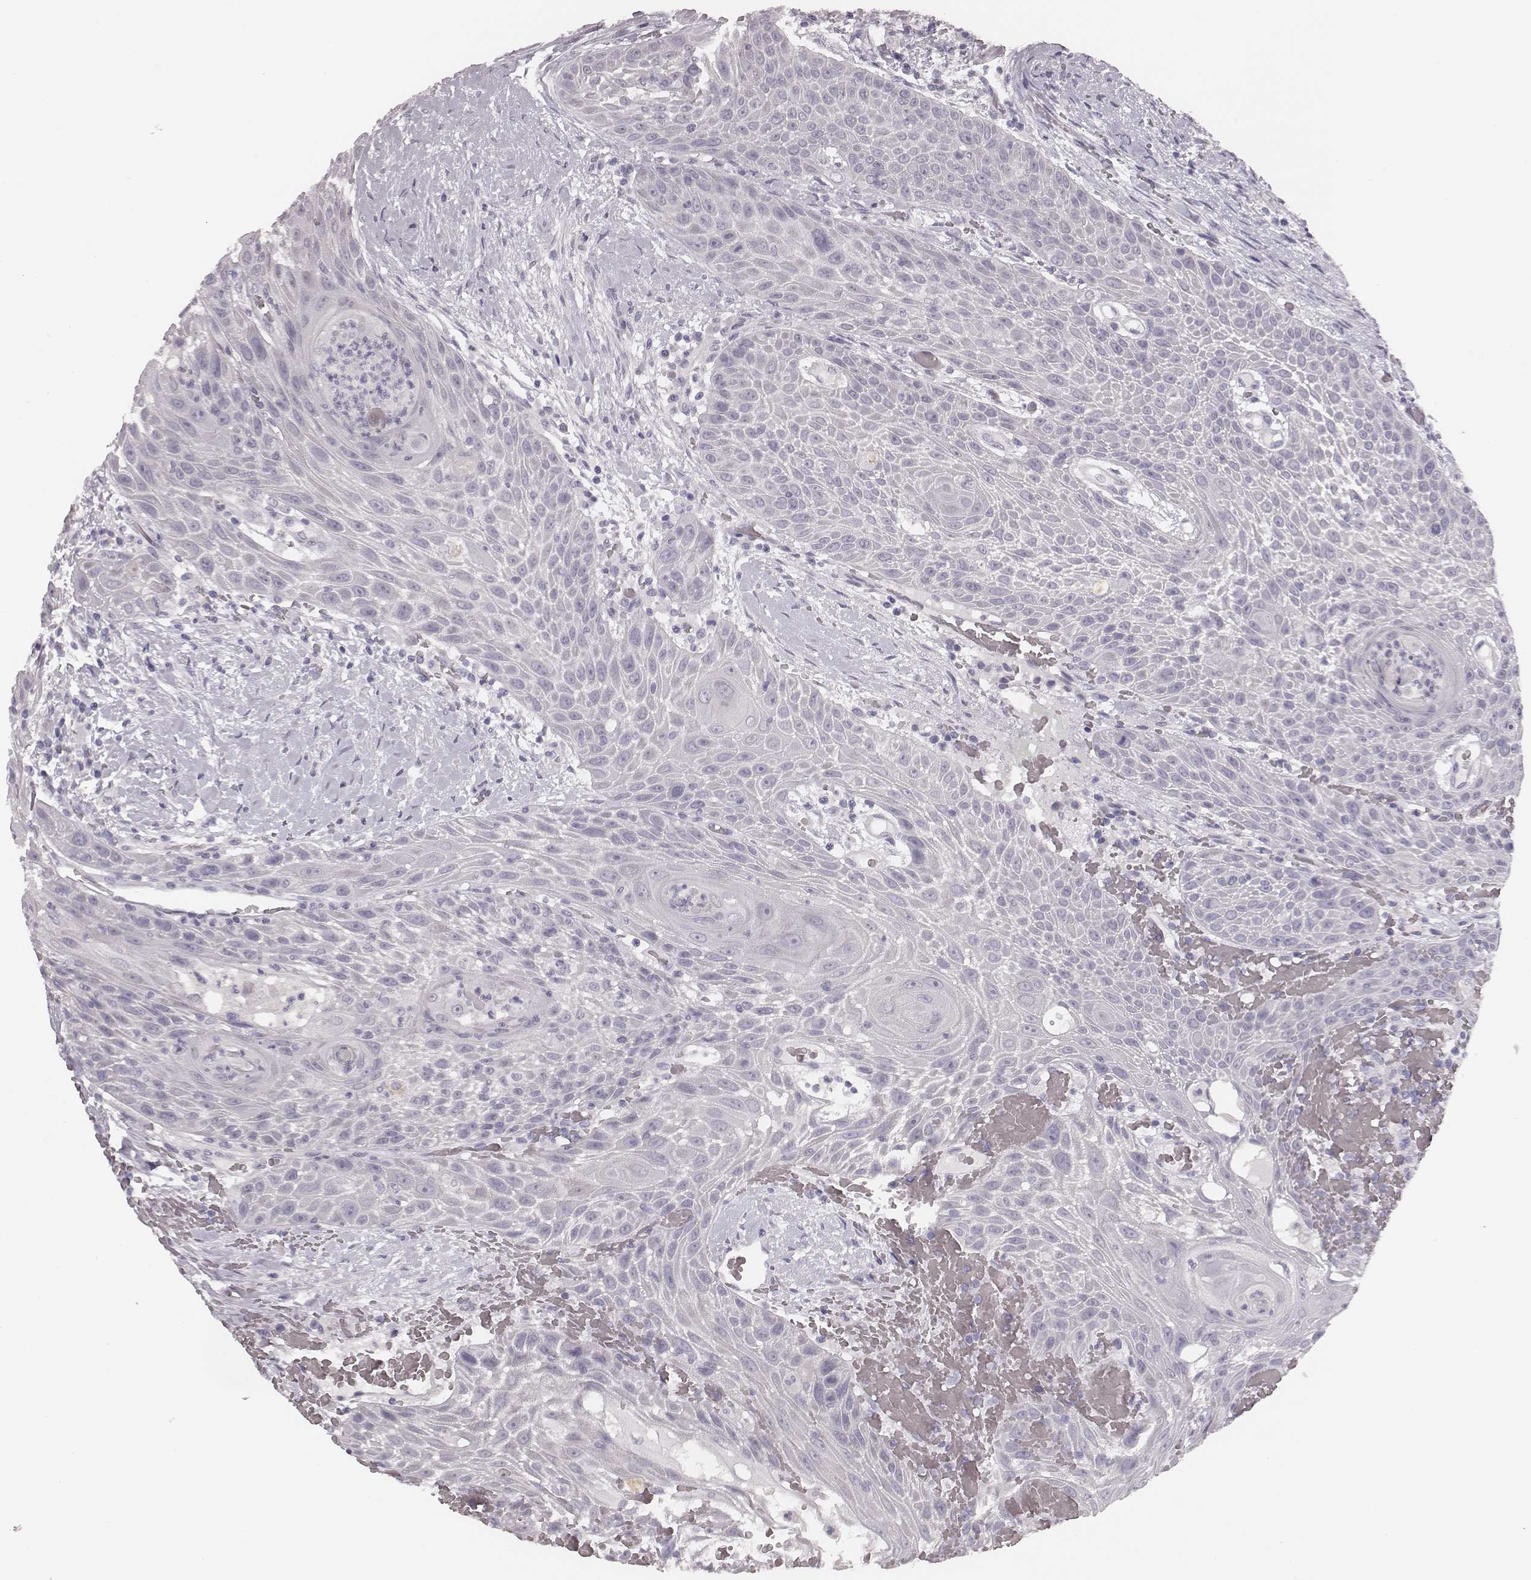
{"staining": {"intensity": "negative", "quantity": "none", "location": "none"}, "tissue": "head and neck cancer", "cell_type": "Tumor cells", "image_type": "cancer", "snomed": [{"axis": "morphology", "description": "Squamous cell carcinoma, NOS"}, {"axis": "topography", "description": "Head-Neck"}], "caption": "High power microscopy histopathology image of an immunohistochemistry (IHC) histopathology image of head and neck cancer, revealing no significant positivity in tumor cells.", "gene": "CSHL1", "patient": {"sex": "male", "age": 69}}